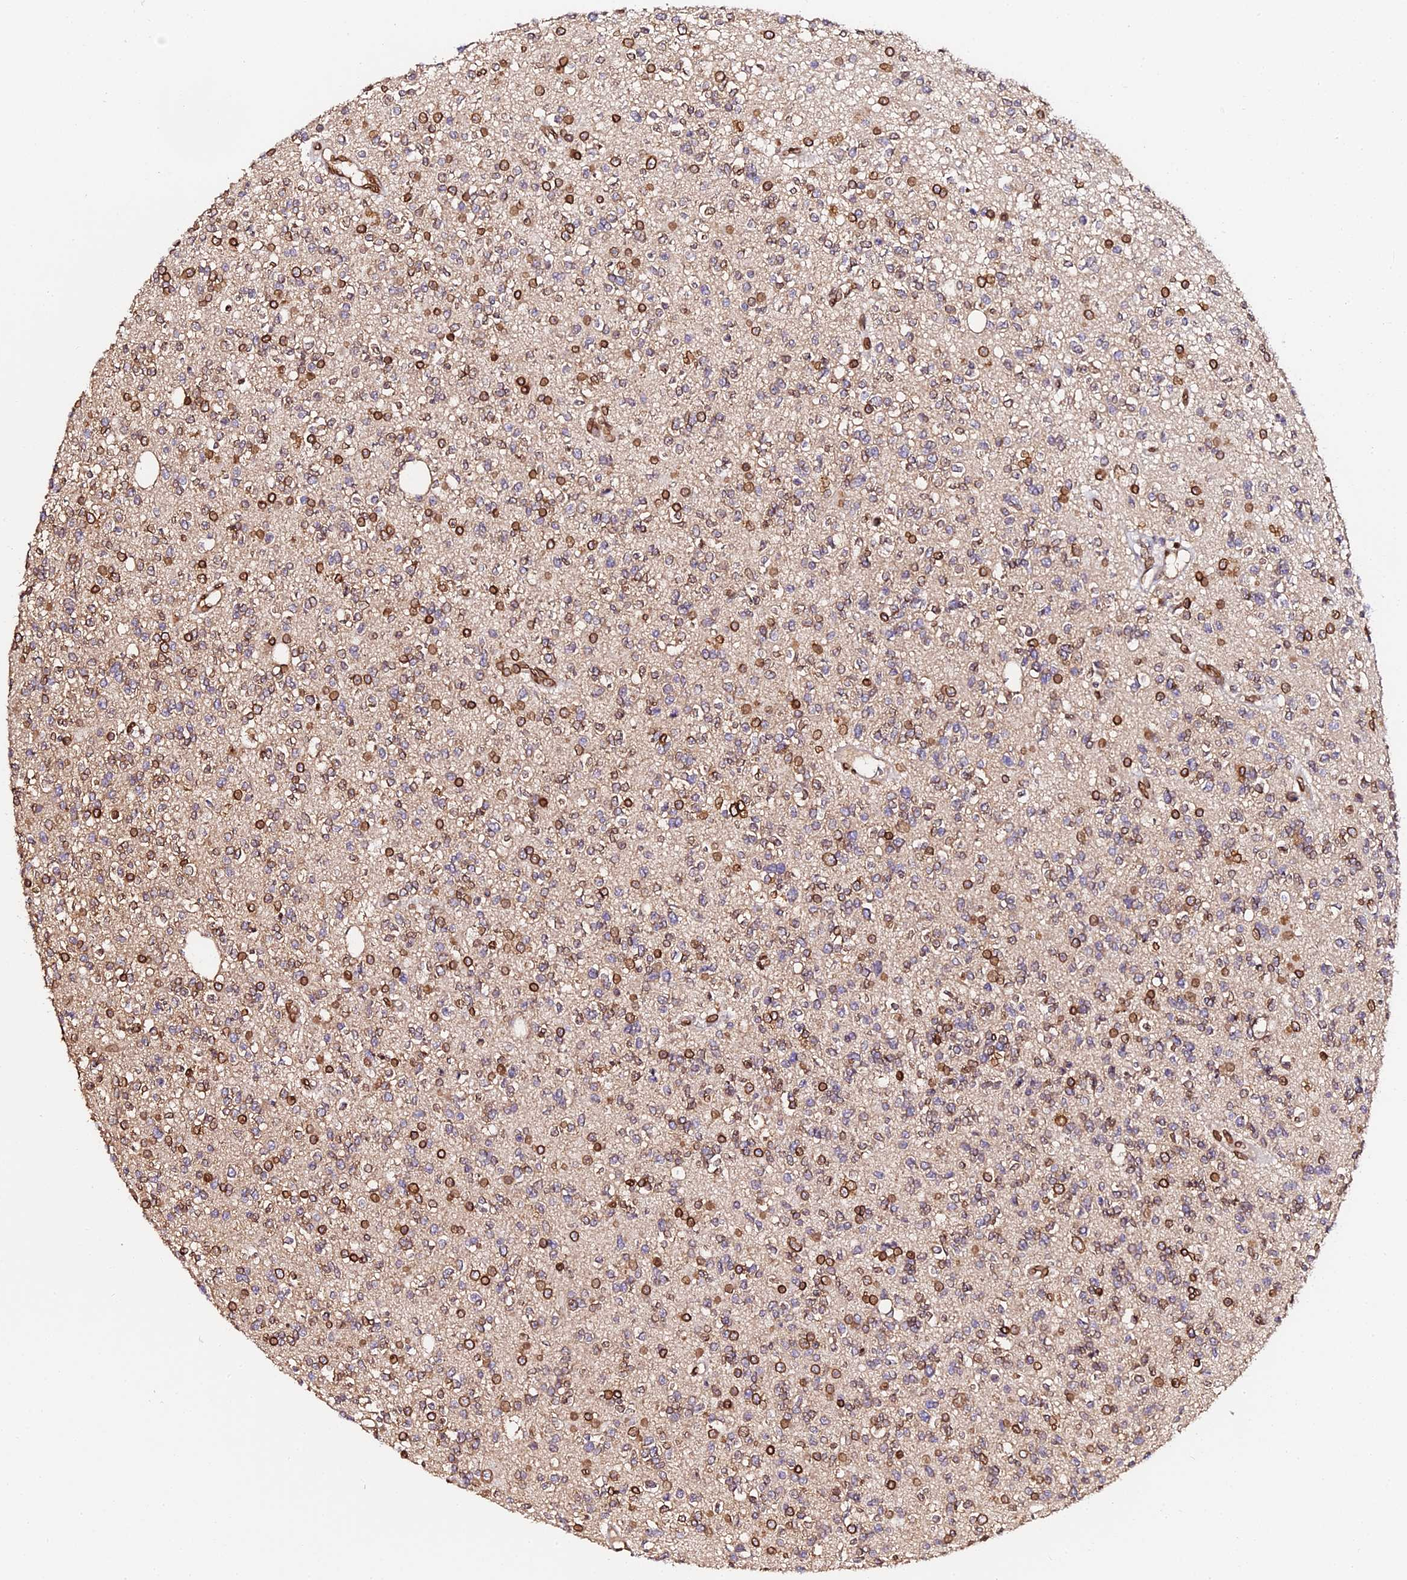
{"staining": {"intensity": "strong", "quantity": "25%-75%", "location": "cytoplasmic/membranous,nuclear"}, "tissue": "glioma", "cell_type": "Tumor cells", "image_type": "cancer", "snomed": [{"axis": "morphology", "description": "Glioma, malignant, High grade"}, {"axis": "topography", "description": "Brain"}], "caption": "Protein expression analysis of glioma demonstrates strong cytoplasmic/membranous and nuclear staining in approximately 25%-75% of tumor cells.", "gene": "ANAPC5", "patient": {"sex": "male", "age": 34}}